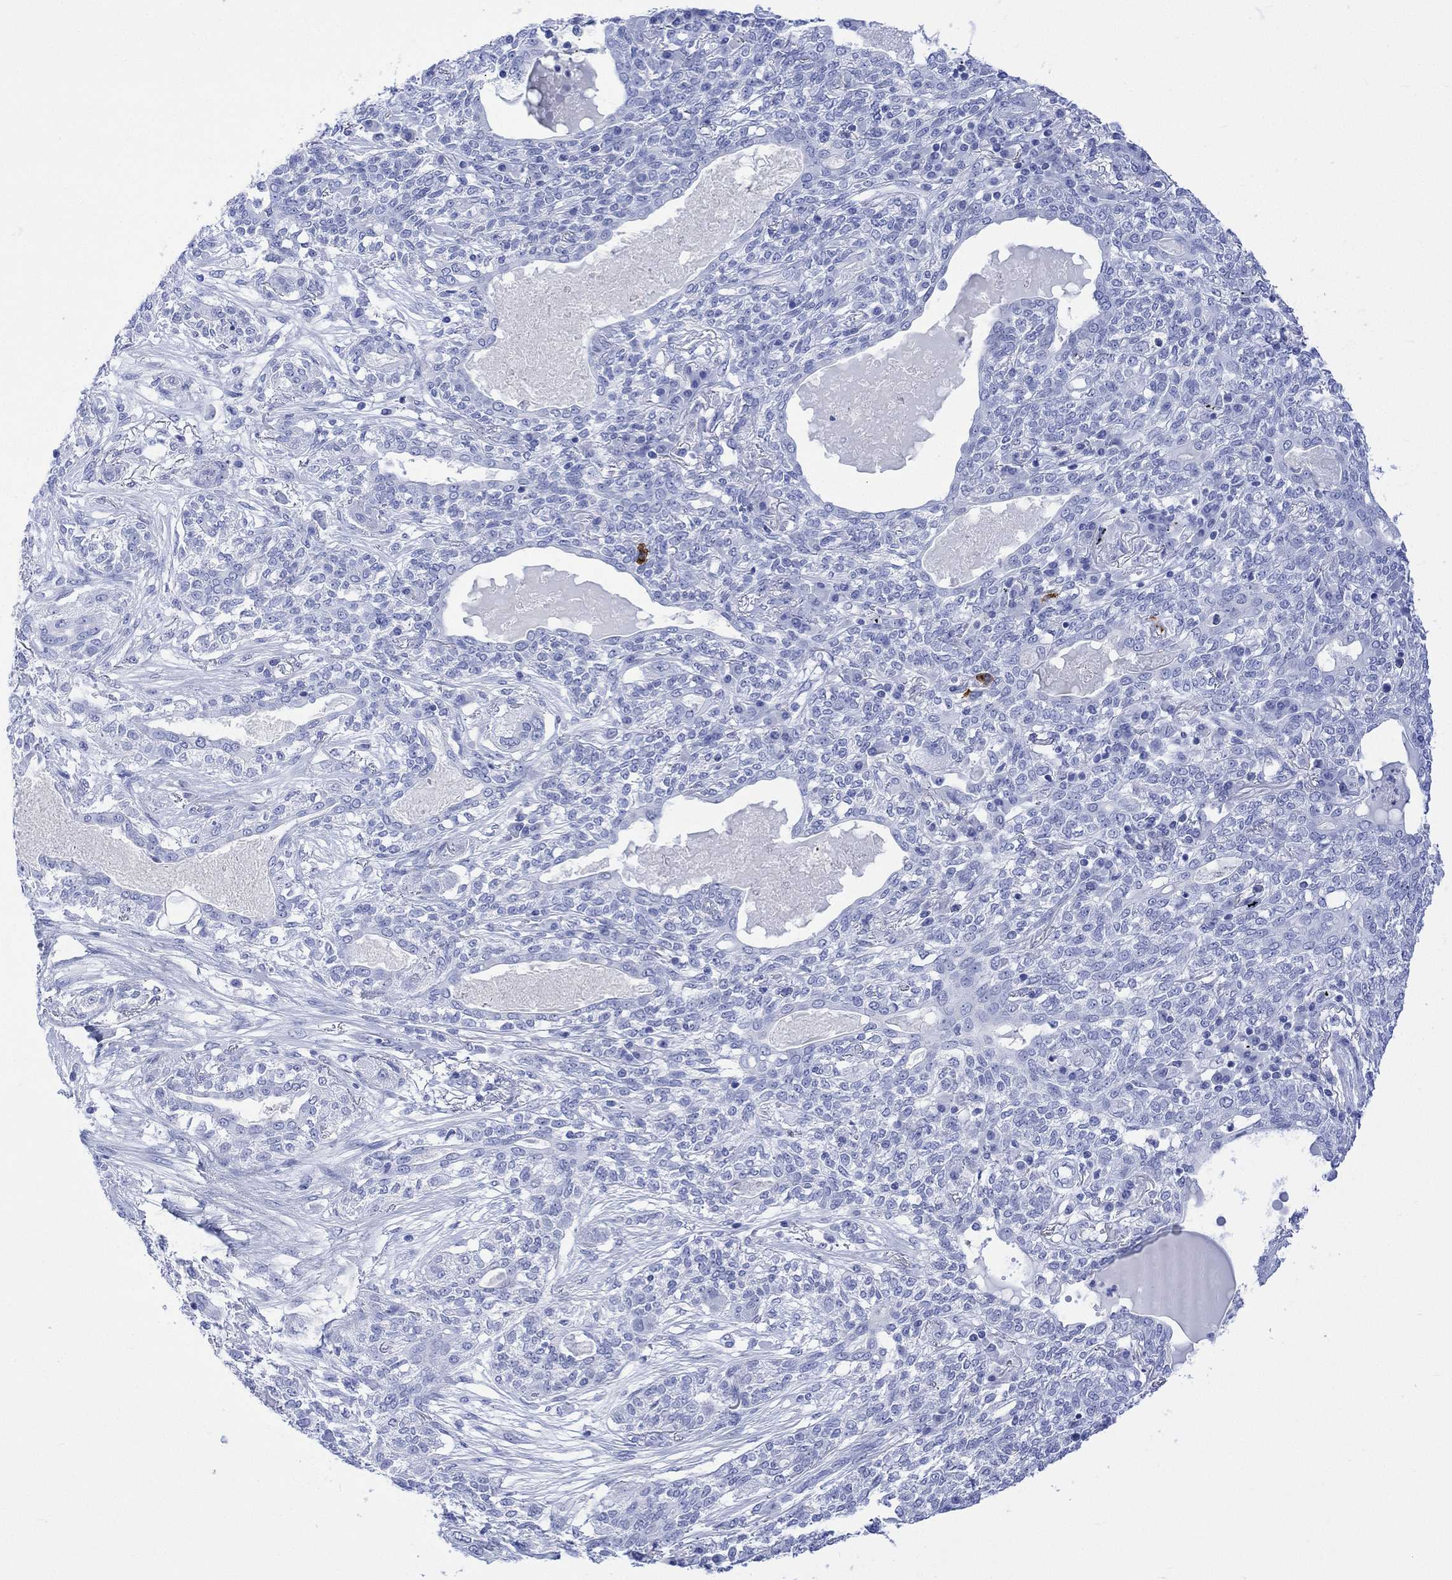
{"staining": {"intensity": "negative", "quantity": "none", "location": "none"}, "tissue": "lung cancer", "cell_type": "Tumor cells", "image_type": "cancer", "snomed": [{"axis": "morphology", "description": "Squamous cell carcinoma, NOS"}, {"axis": "topography", "description": "Lung"}], "caption": "High power microscopy image of an immunohistochemistry histopathology image of lung squamous cell carcinoma, revealing no significant positivity in tumor cells.", "gene": "CELF4", "patient": {"sex": "female", "age": 70}}